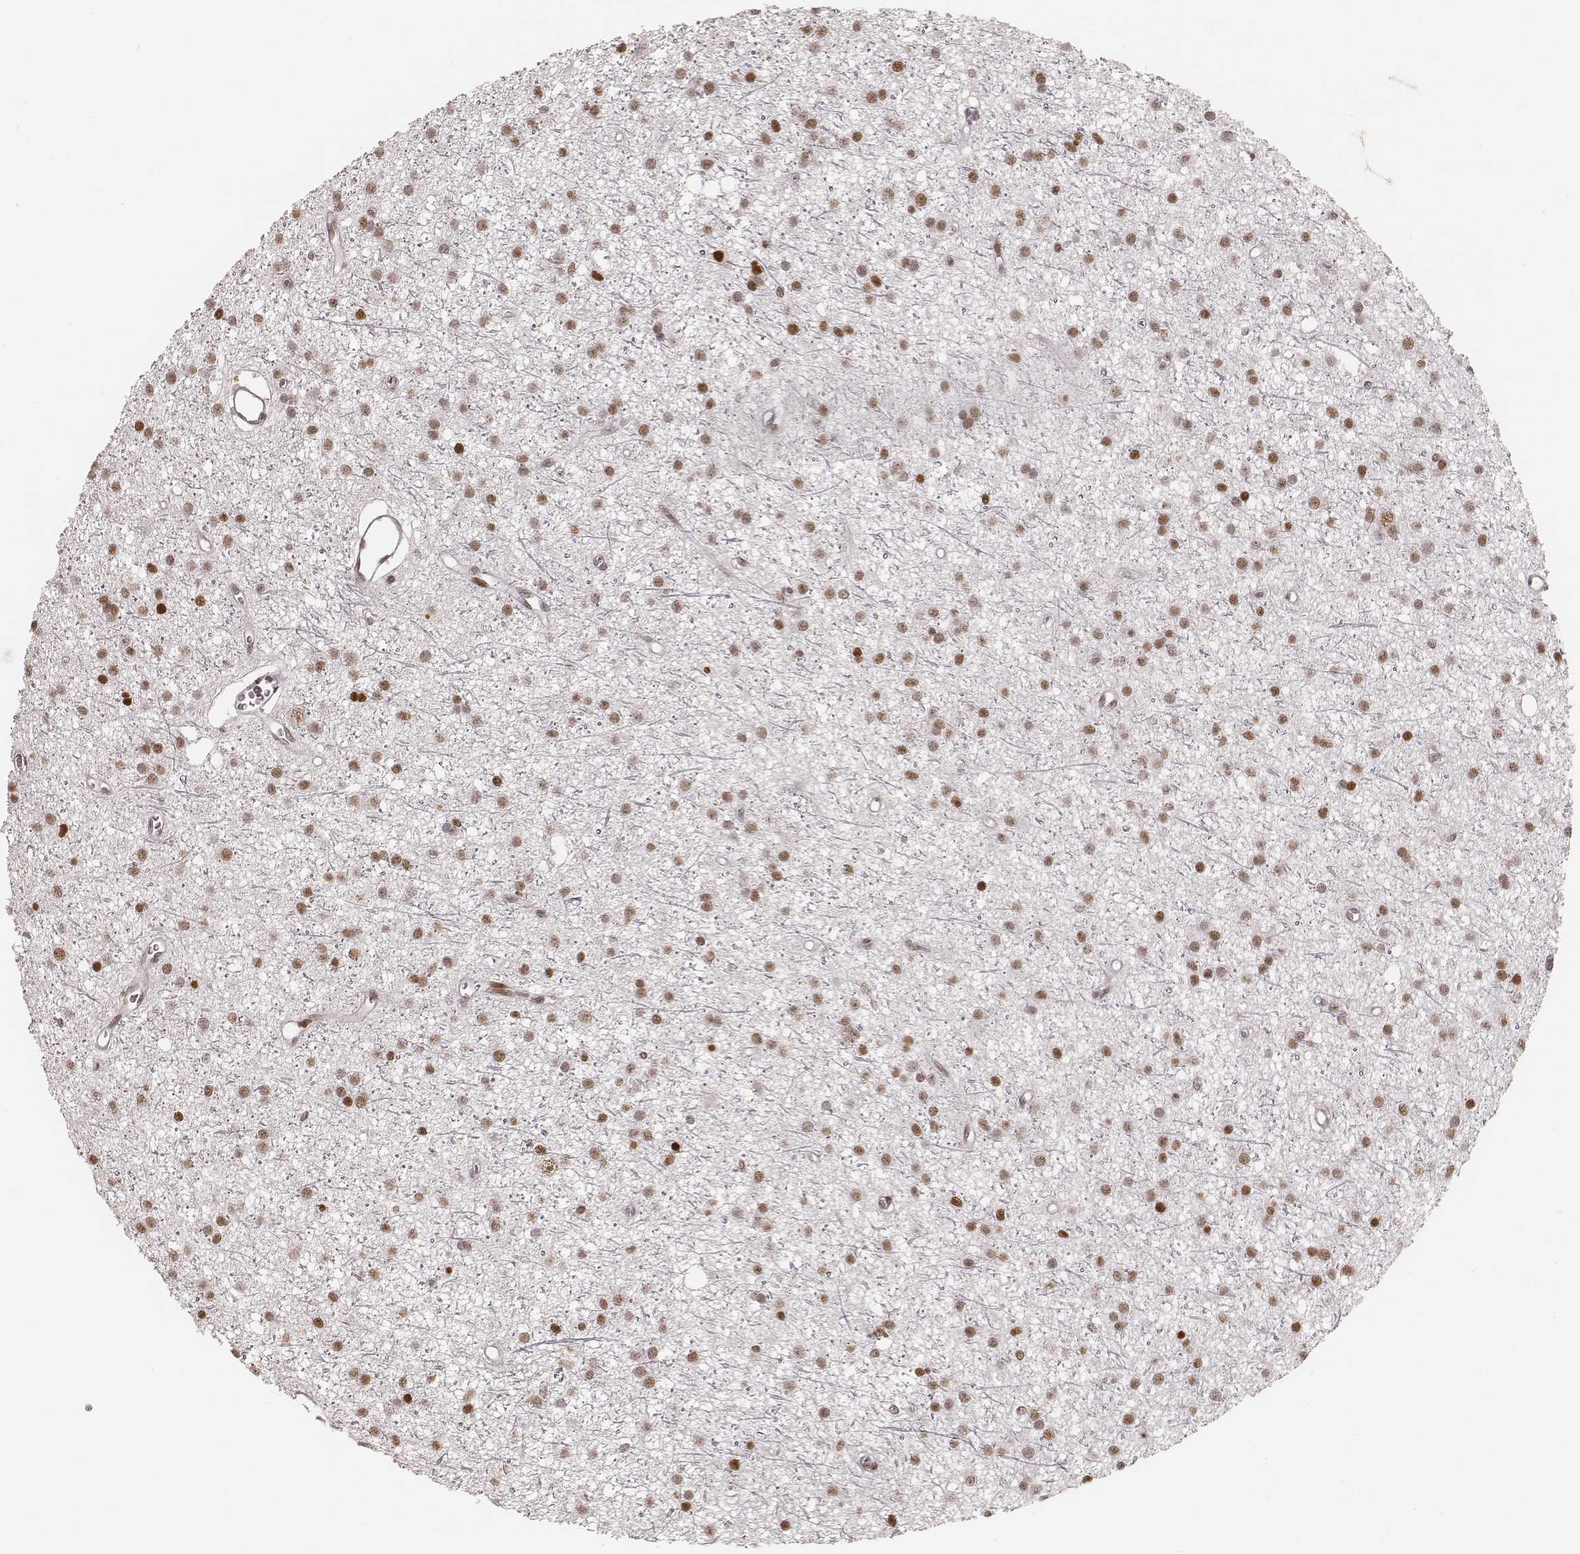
{"staining": {"intensity": "moderate", "quantity": ">75%", "location": "nuclear"}, "tissue": "glioma", "cell_type": "Tumor cells", "image_type": "cancer", "snomed": [{"axis": "morphology", "description": "Glioma, malignant, Low grade"}, {"axis": "topography", "description": "Brain"}], "caption": "Glioma stained with DAB (3,3'-diaminobenzidine) immunohistochemistry (IHC) exhibits medium levels of moderate nuclear expression in about >75% of tumor cells. Using DAB (3,3'-diaminobenzidine) (brown) and hematoxylin (blue) stains, captured at high magnification using brightfield microscopy.", "gene": "HNRNPC", "patient": {"sex": "male", "age": 27}}